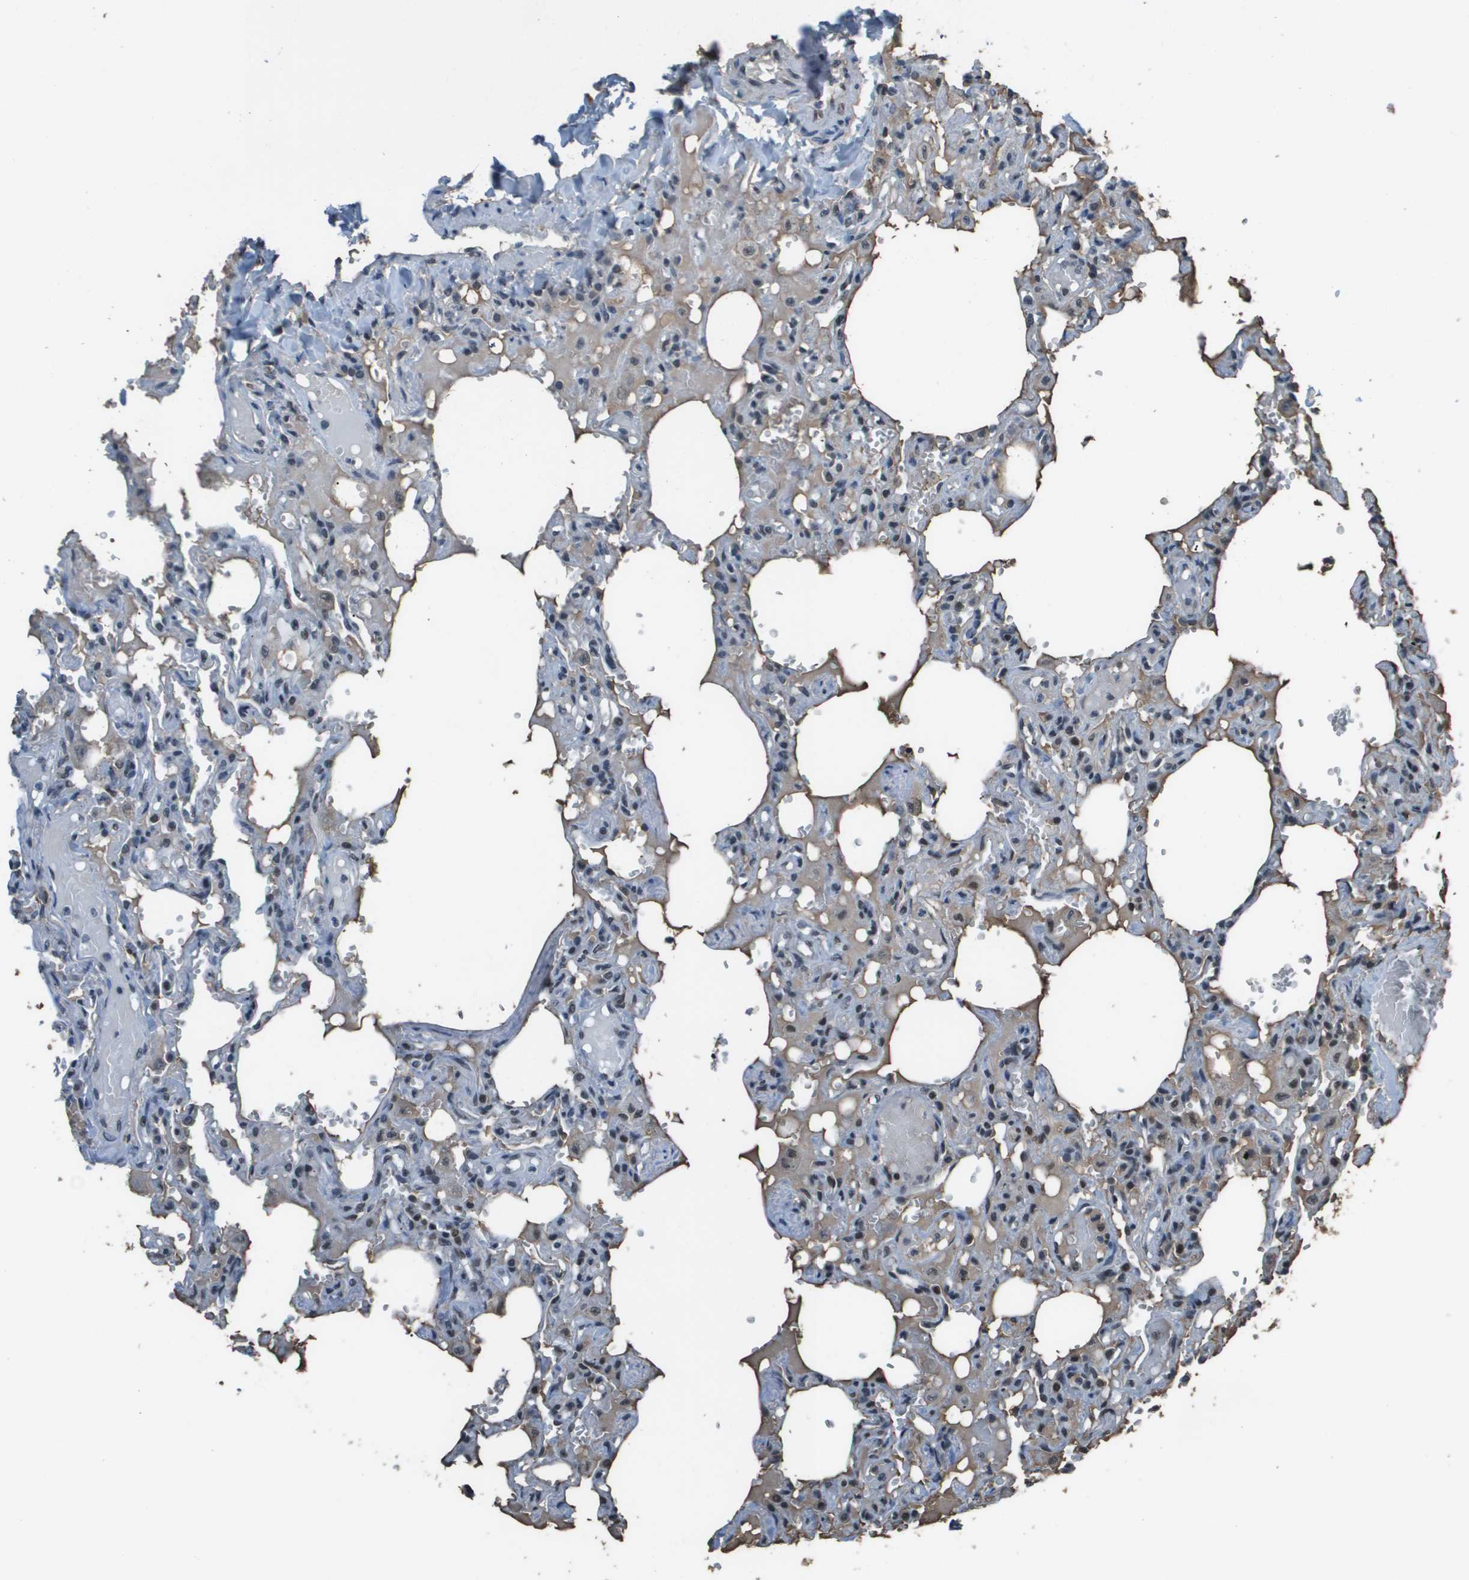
{"staining": {"intensity": "strong", "quantity": "25%-75%", "location": "nuclear"}, "tissue": "lung", "cell_type": "Alveolar cells", "image_type": "normal", "snomed": [{"axis": "morphology", "description": "Normal tissue, NOS"}, {"axis": "topography", "description": "Lung"}], "caption": "High-magnification brightfield microscopy of normal lung stained with DAB (brown) and counterstained with hematoxylin (blue). alveolar cells exhibit strong nuclear positivity is identified in about25%-75% of cells.", "gene": "THRAP3", "patient": {"sex": "male", "age": 21}}